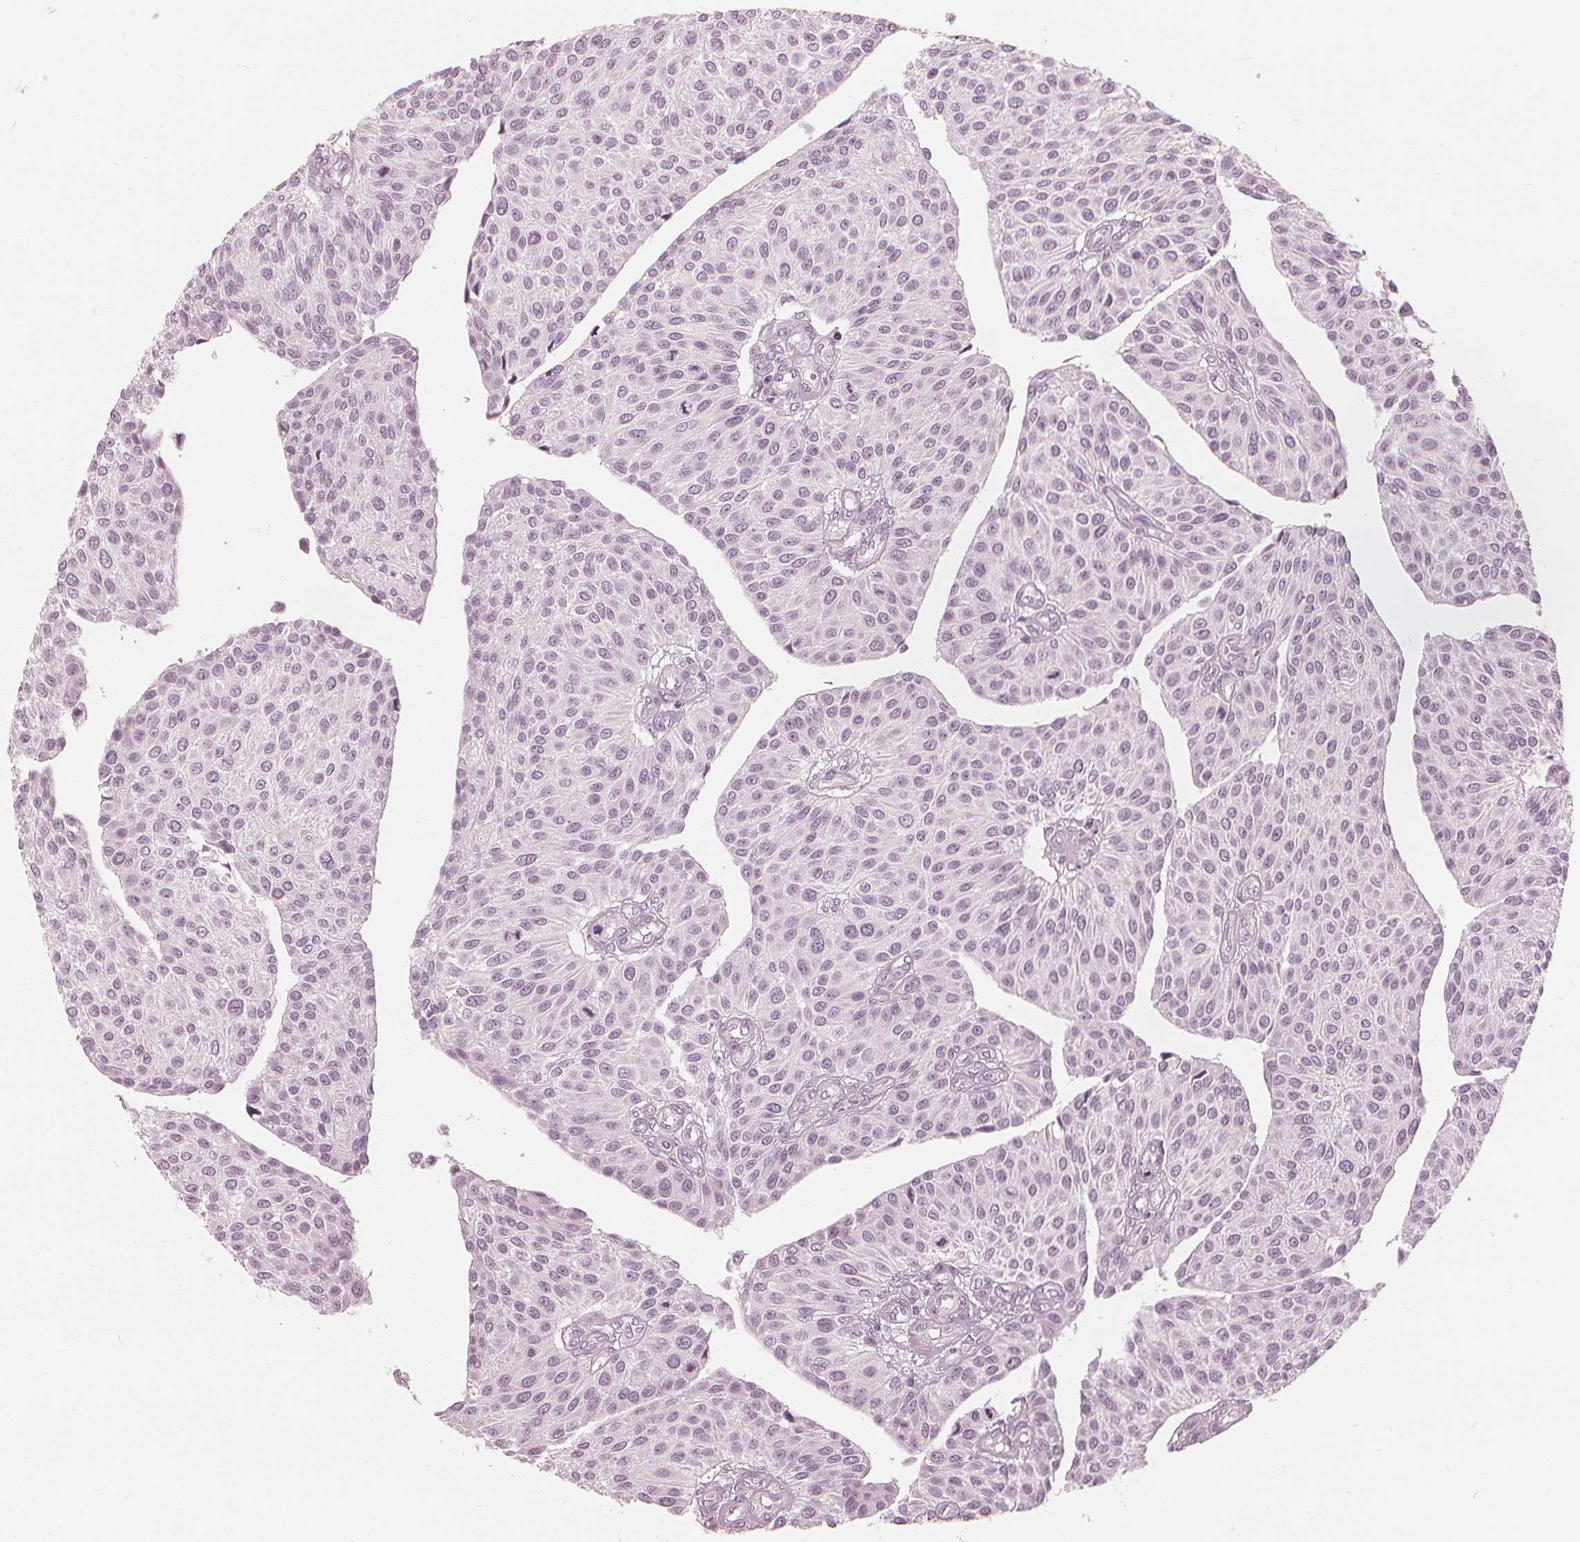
{"staining": {"intensity": "negative", "quantity": "none", "location": "none"}, "tissue": "urothelial cancer", "cell_type": "Tumor cells", "image_type": "cancer", "snomed": [{"axis": "morphology", "description": "Urothelial carcinoma, NOS"}, {"axis": "topography", "description": "Urinary bladder"}], "caption": "Protein analysis of transitional cell carcinoma displays no significant positivity in tumor cells.", "gene": "PAEP", "patient": {"sex": "male", "age": 55}}